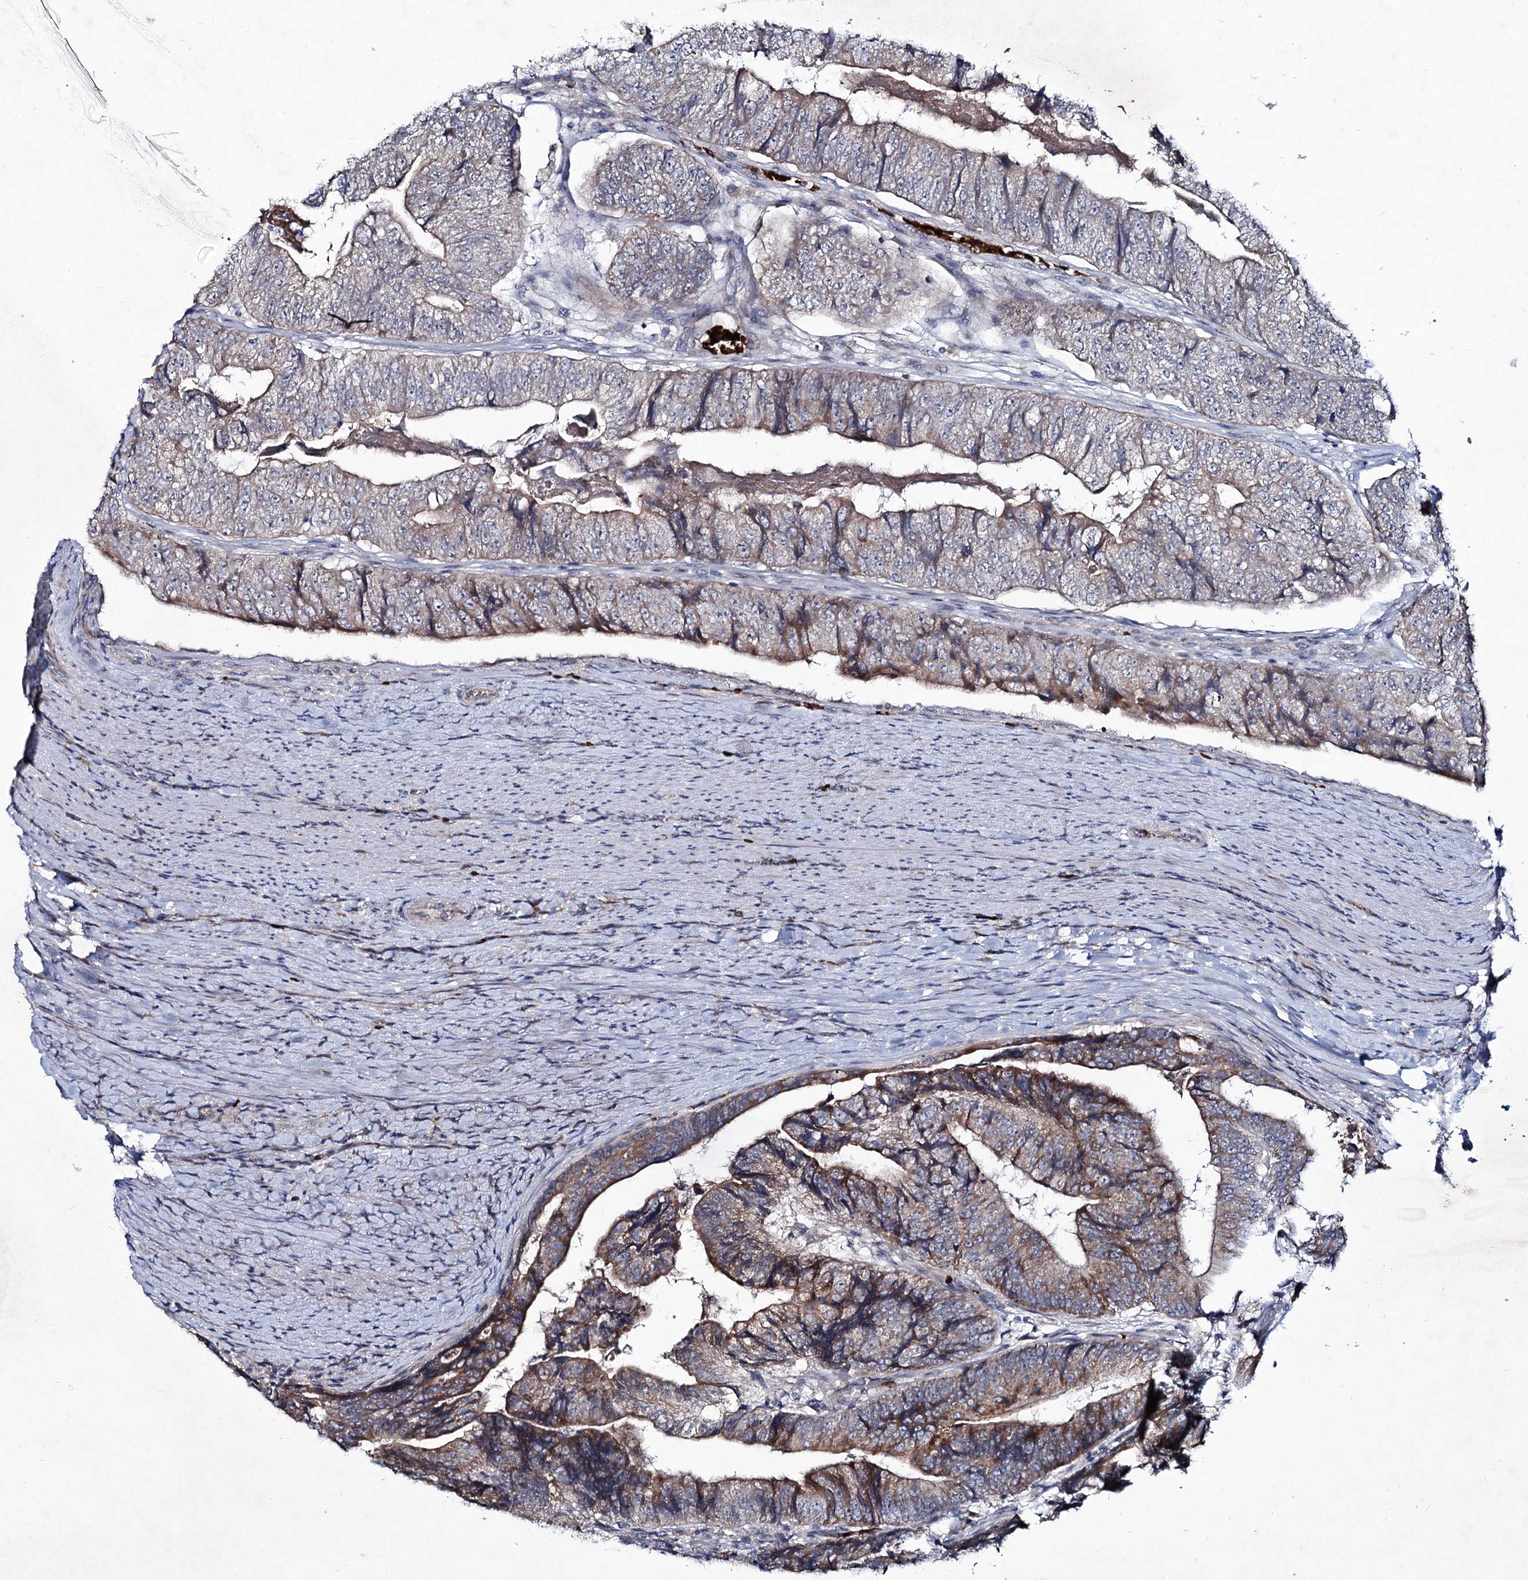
{"staining": {"intensity": "weak", "quantity": "25%-75%", "location": "cytoplasmic/membranous"}, "tissue": "colorectal cancer", "cell_type": "Tumor cells", "image_type": "cancer", "snomed": [{"axis": "morphology", "description": "Adenocarcinoma, NOS"}, {"axis": "topography", "description": "Colon"}], "caption": "An IHC histopathology image of tumor tissue is shown. Protein staining in brown labels weak cytoplasmic/membranous positivity in colorectal adenocarcinoma within tumor cells.", "gene": "RNF6", "patient": {"sex": "female", "age": 67}}